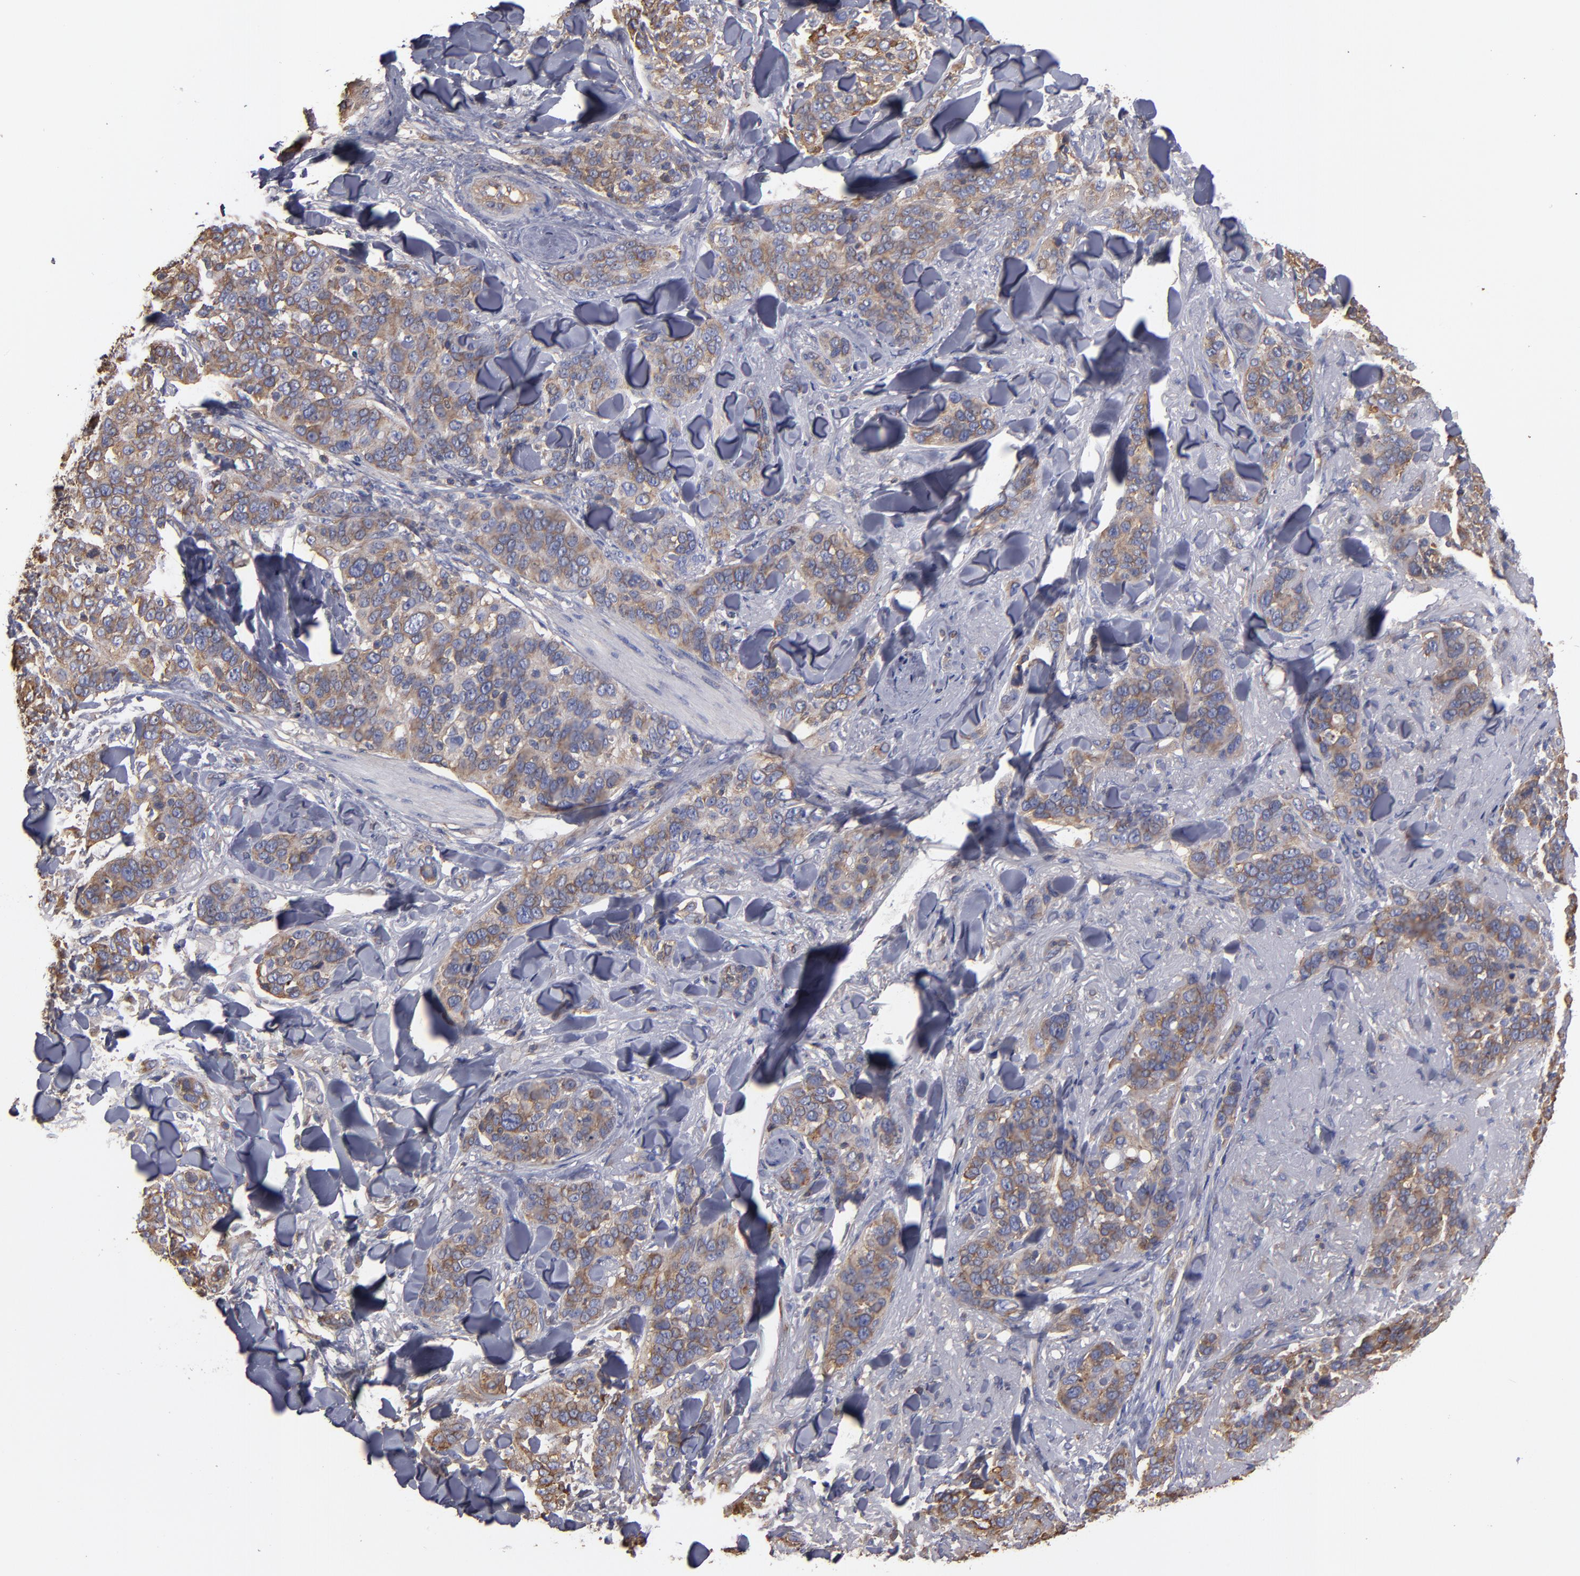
{"staining": {"intensity": "weak", "quantity": "25%-75%", "location": "cytoplasmic/membranous"}, "tissue": "skin cancer", "cell_type": "Tumor cells", "image_type": "cancer", "snomed": [{"axis": "morphology", "description": "Normal tissue, NOS"}, {"axis": "morphology", "description": "Squamous cell carcinoma, NOS"}, {"axis": "topography", "description": "Skin"}], "caption": "Tumor cells demonstrate weak cytoplasmic/membranous staining in about 25%-75% of cells in skin cancer (squamous cell carcinoma).", "gene": "ESYT2", "patient": {"sex": "female", "age": 83}}